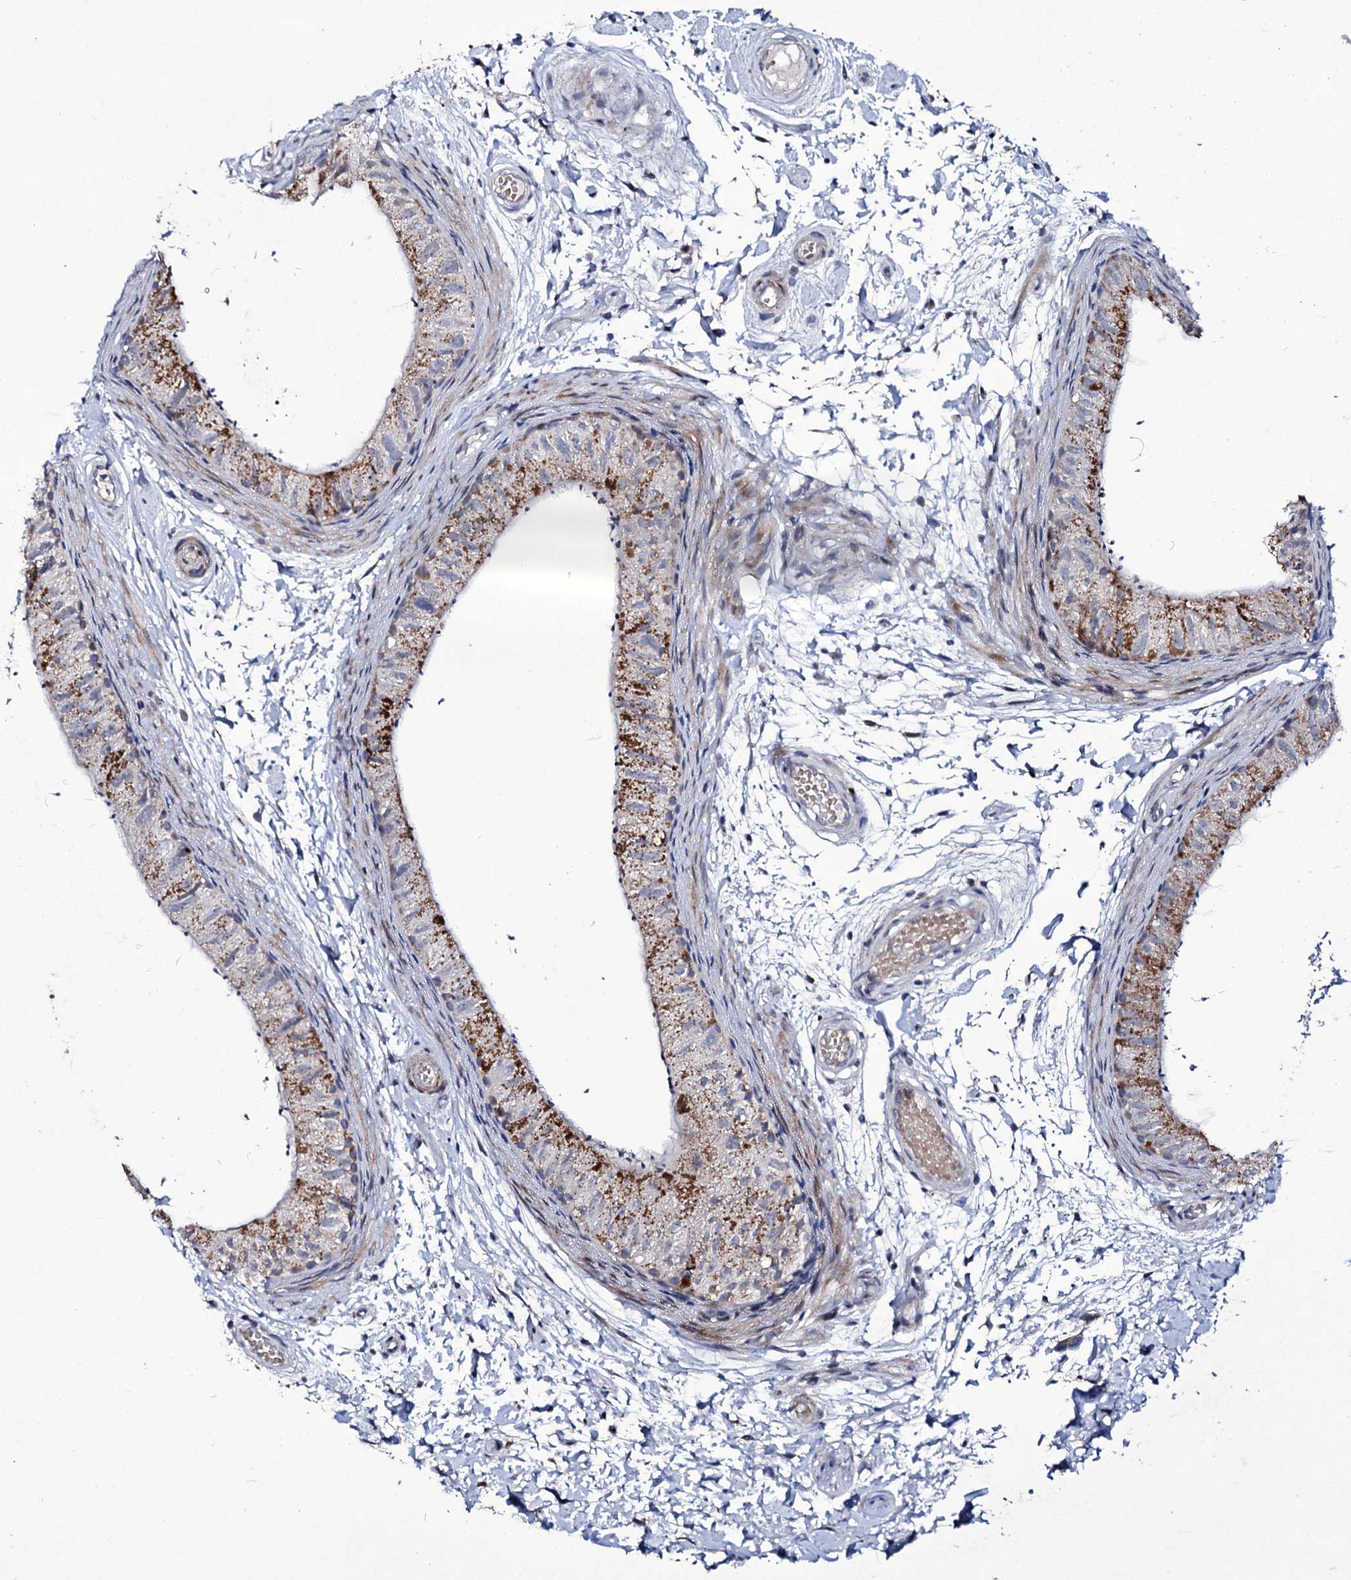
{"staining": {"intensity": "moderate", "quantity": ">75%", "location": "cytoplasmic/membranous"}, "tissue": "epididymis", "cell_type": "Glandular cells", "image_type": "normal", "snomed": [{"axis": "morphology", "description": "Normal tissue, NOS"}, {"axis": "topography", "description": "Epididymis"}], "caption": "Immunohistochemical staining of benign human epididymis displays moderate cytoplasmic/membranous protein expression in about >75% of glandular cells.", "gene": "TUBGCP5", "patient": {"sex": "male", "age": 50}}